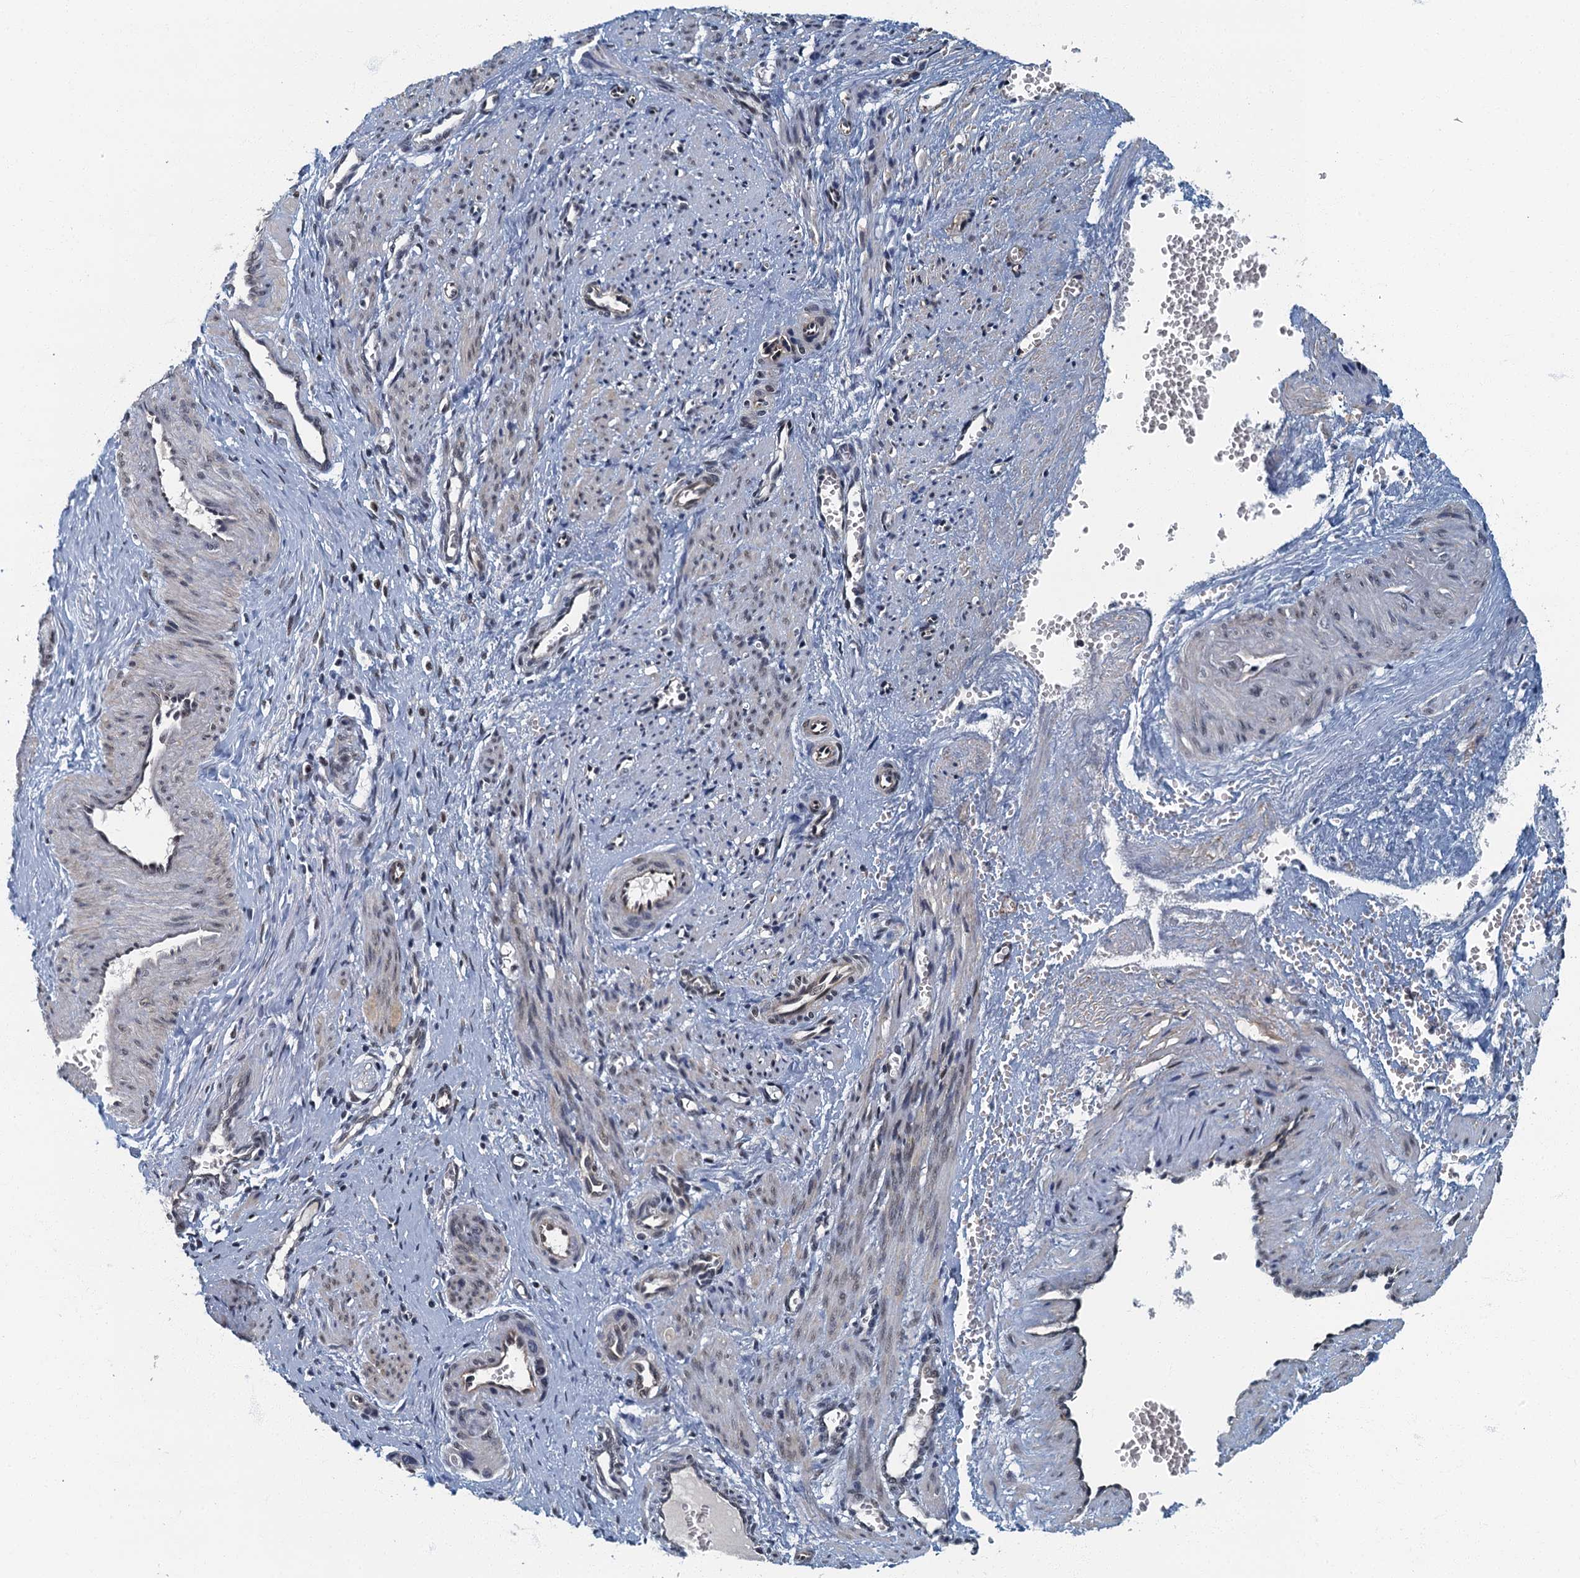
{"staining": {"intensity": "weak", "quantity": "25%-75%", "location": "nuclear"}, "tissue": "smooth muscle", "cell_type": "Smooth muscle cells", "image_type": "normal", "snomed": [{"axis": "morphology", "description": "Normal tissue, NOS"}, {"axis": "topography", "description": "Endometrium"}], "caption": "Brown immunohistochemical staining in unremarkable human smooth muscle exhibits weak nuclear positivity in about 25%-75% of smooth muscle cells. The staining was performed using DAB (3,3'-diaminobenzidine) to visualize the protein expression in brown, while the nuclei were stained in blue with hematoxylin (Magnification: 20x).", "gene": "GADL1", "patient": {"sex": "female", "age": 33}}